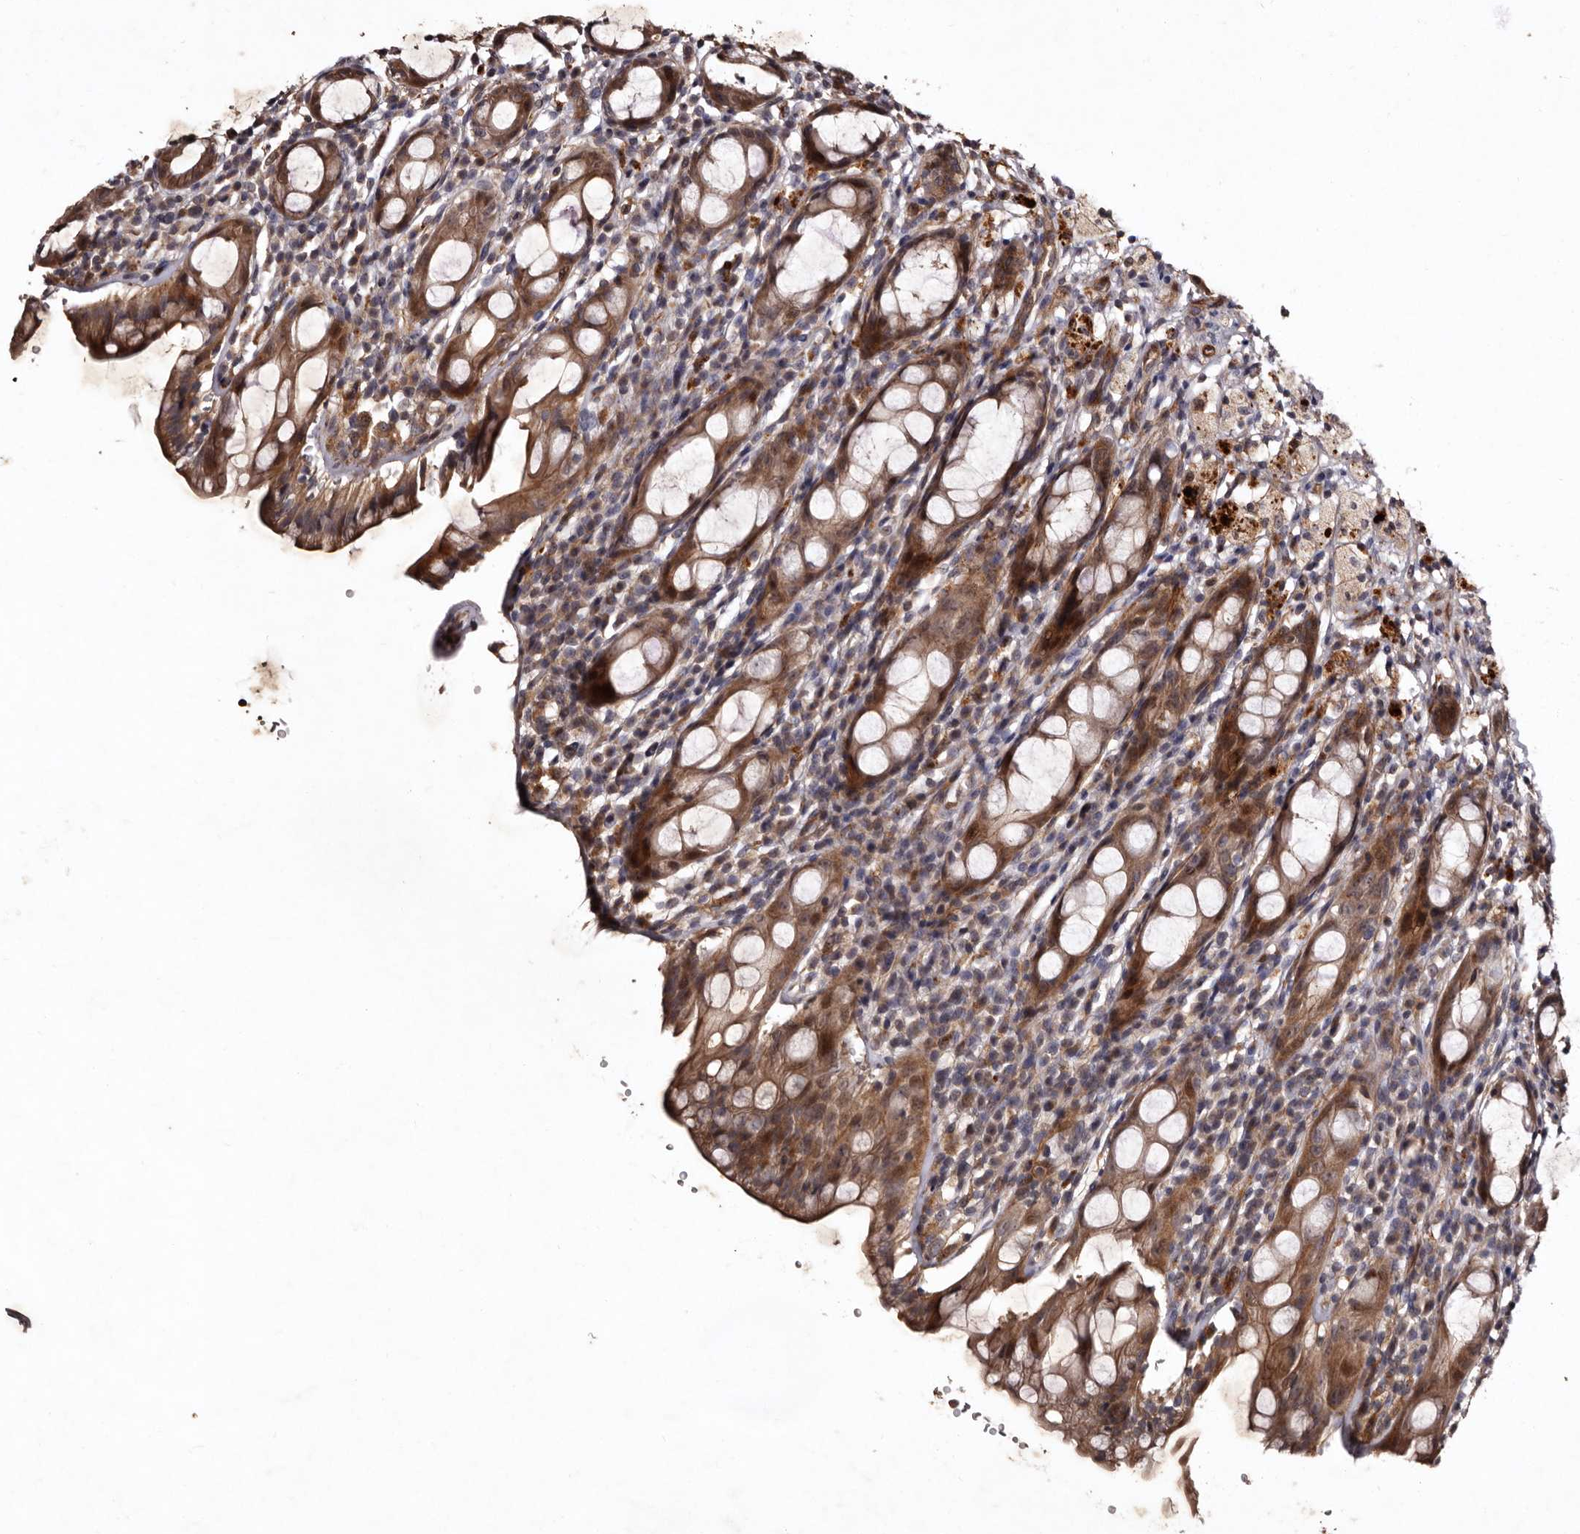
{"staining": {"intensity": "moderate", "quantity": ">75%", "location": "cytoplasmic/membranous"}, "tissue": "rectum", "cell_type": "Glandular cells", "image_type": "normal", "snomed": [{"axis": "morphology", "description": "Normal tissue, NOS"}, {"axis": "topography", "description": "Rectum"}], "caption": "A micrograph of human rectum stained for a protein exhibits moderate cytoplasmic/membranous brown staining in glandular cells.", "gene": "PRKD3", "patient": {"sex": "male", "age": 44}}